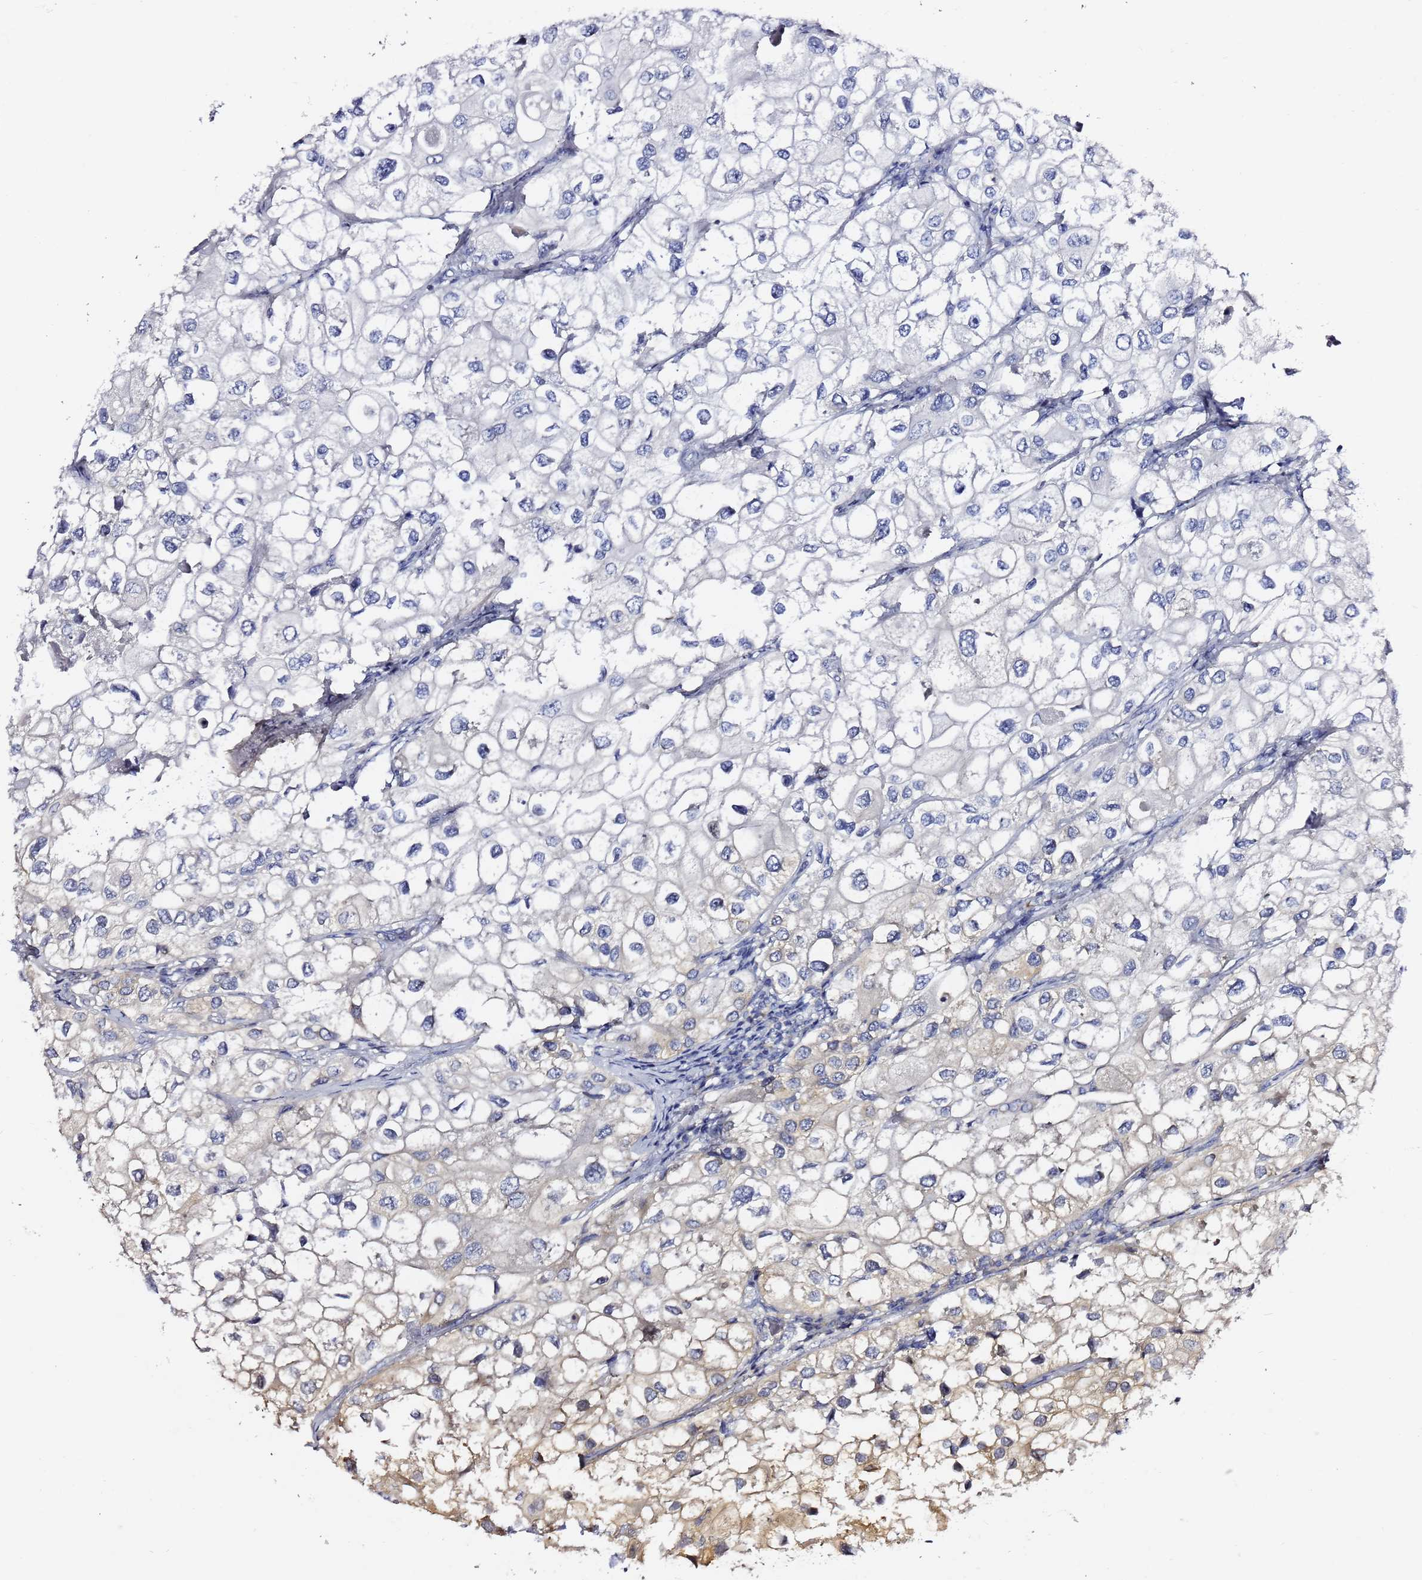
{"staining": {"intensity": "negative", "quantity": "none", "location": "none"}, "tissue": "urothelial cancer", "cell_type": "Tumor cells", "image_type": "cancer", "snomed": [{"axis": "morphology", "description": "Urothelial carcinoma, High grade"}, {"axis": "topography", "description": "Urinary bladder"}], "caption": "IHC of urothelial cancer reveals no positivity in tumor cells.", "gene": "LENG1", "patient": {"sex": "male", "age": 64}}